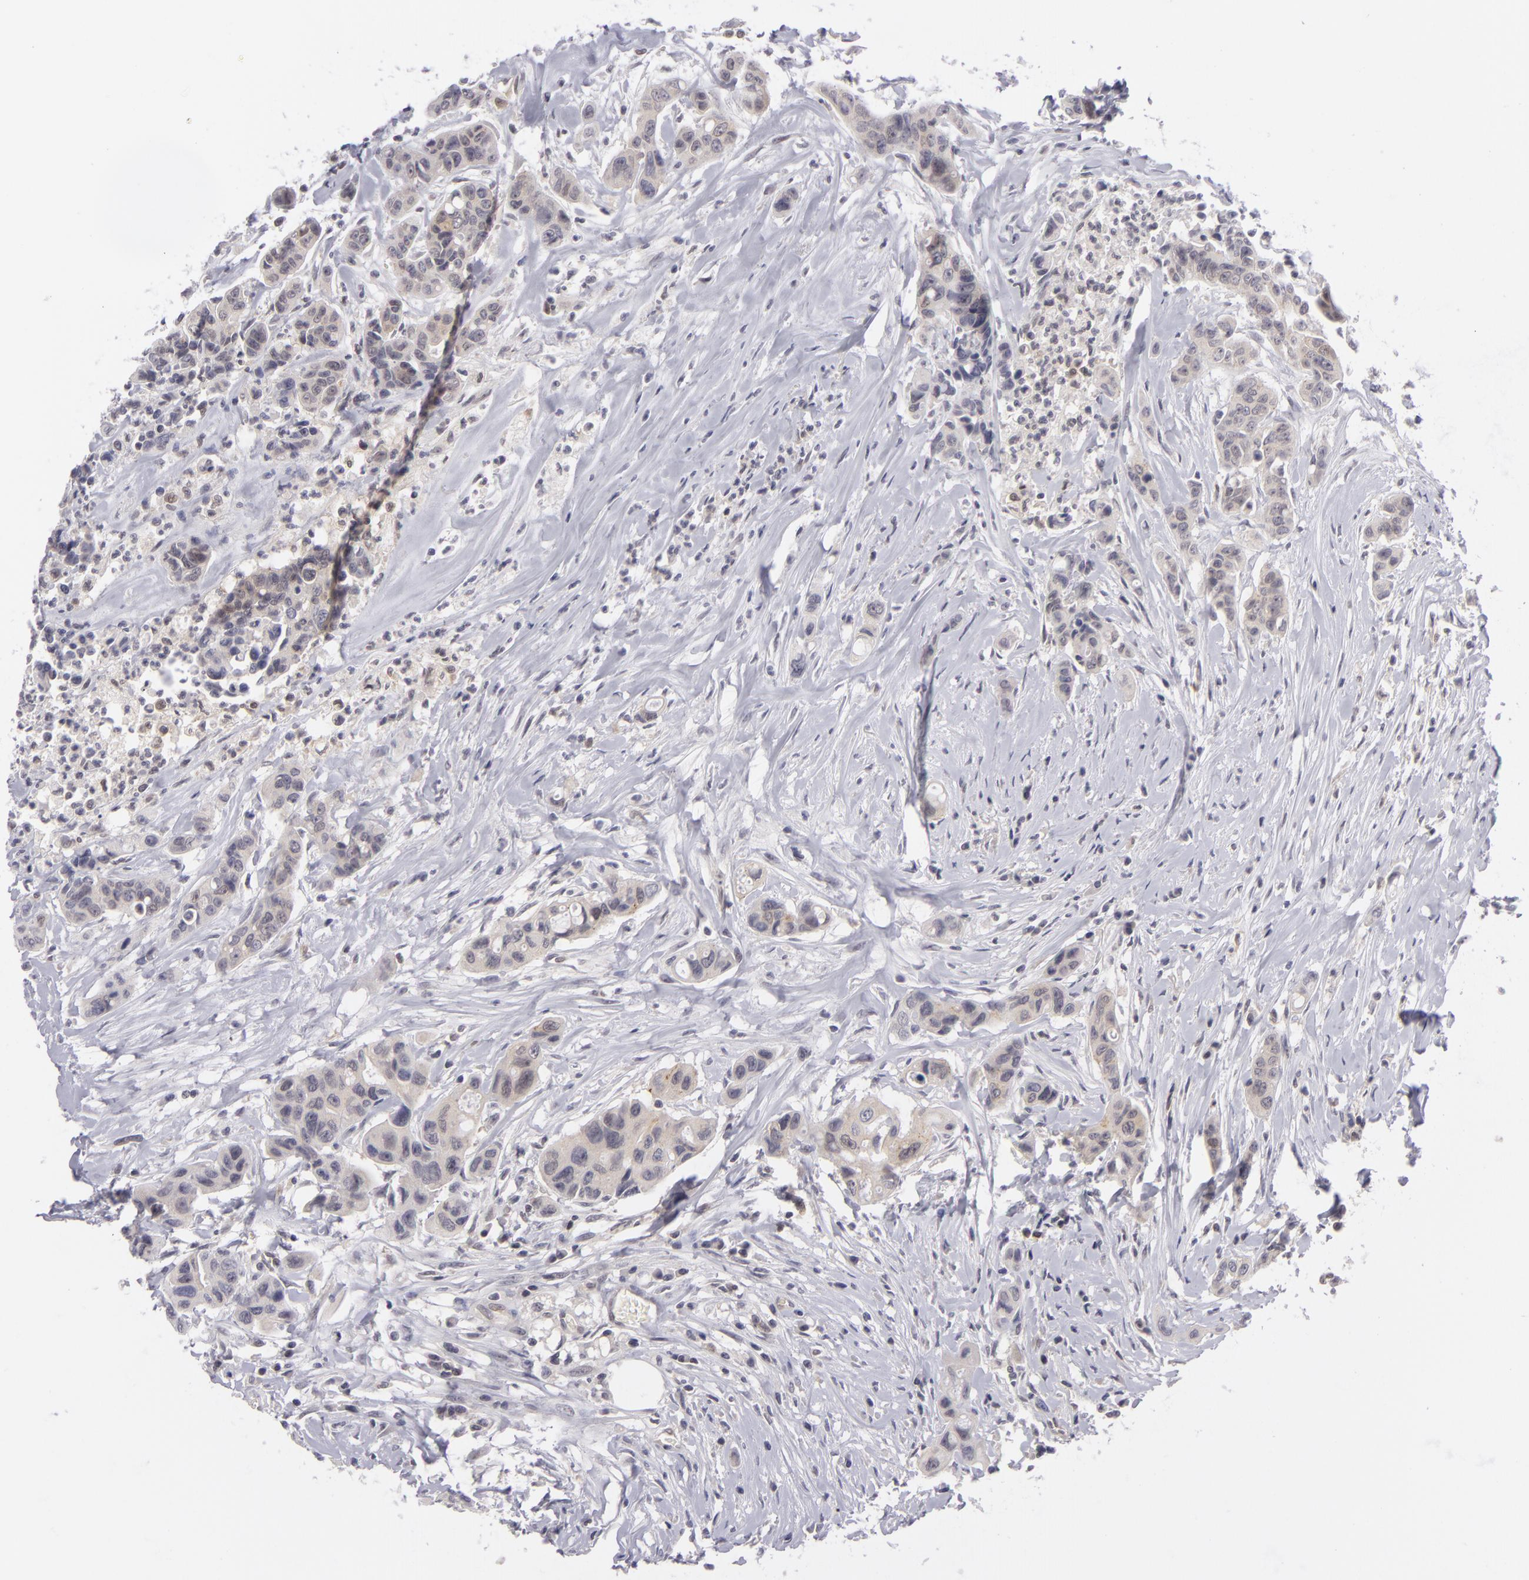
{"staining": {"intensity": "weak", "quantity": "25%-75%", "location": "cytoplasmic/membranous"}, "tissue": "colorectal cancer", "cell_type": "Tumor cells", "image_type": "cancer", "snomed": [{"axis": "morphology", "description": "Adenocarcinoma, NOS"}, {"axis": "topography", "description": "Colon"}], "caption": "Immunohistochemistry histopathology image of neoplastic tissue: human colorectal cancer (adenocarcinoma) stained using IHC reveals low levels of weak protein expression localized specifically in the cytoplasmic/membranous of tumor cells, appearing as a cytoplasmic/membranous brown color.", "gene": "BCL10", "patient": {"sex": "female", "age": 70}}